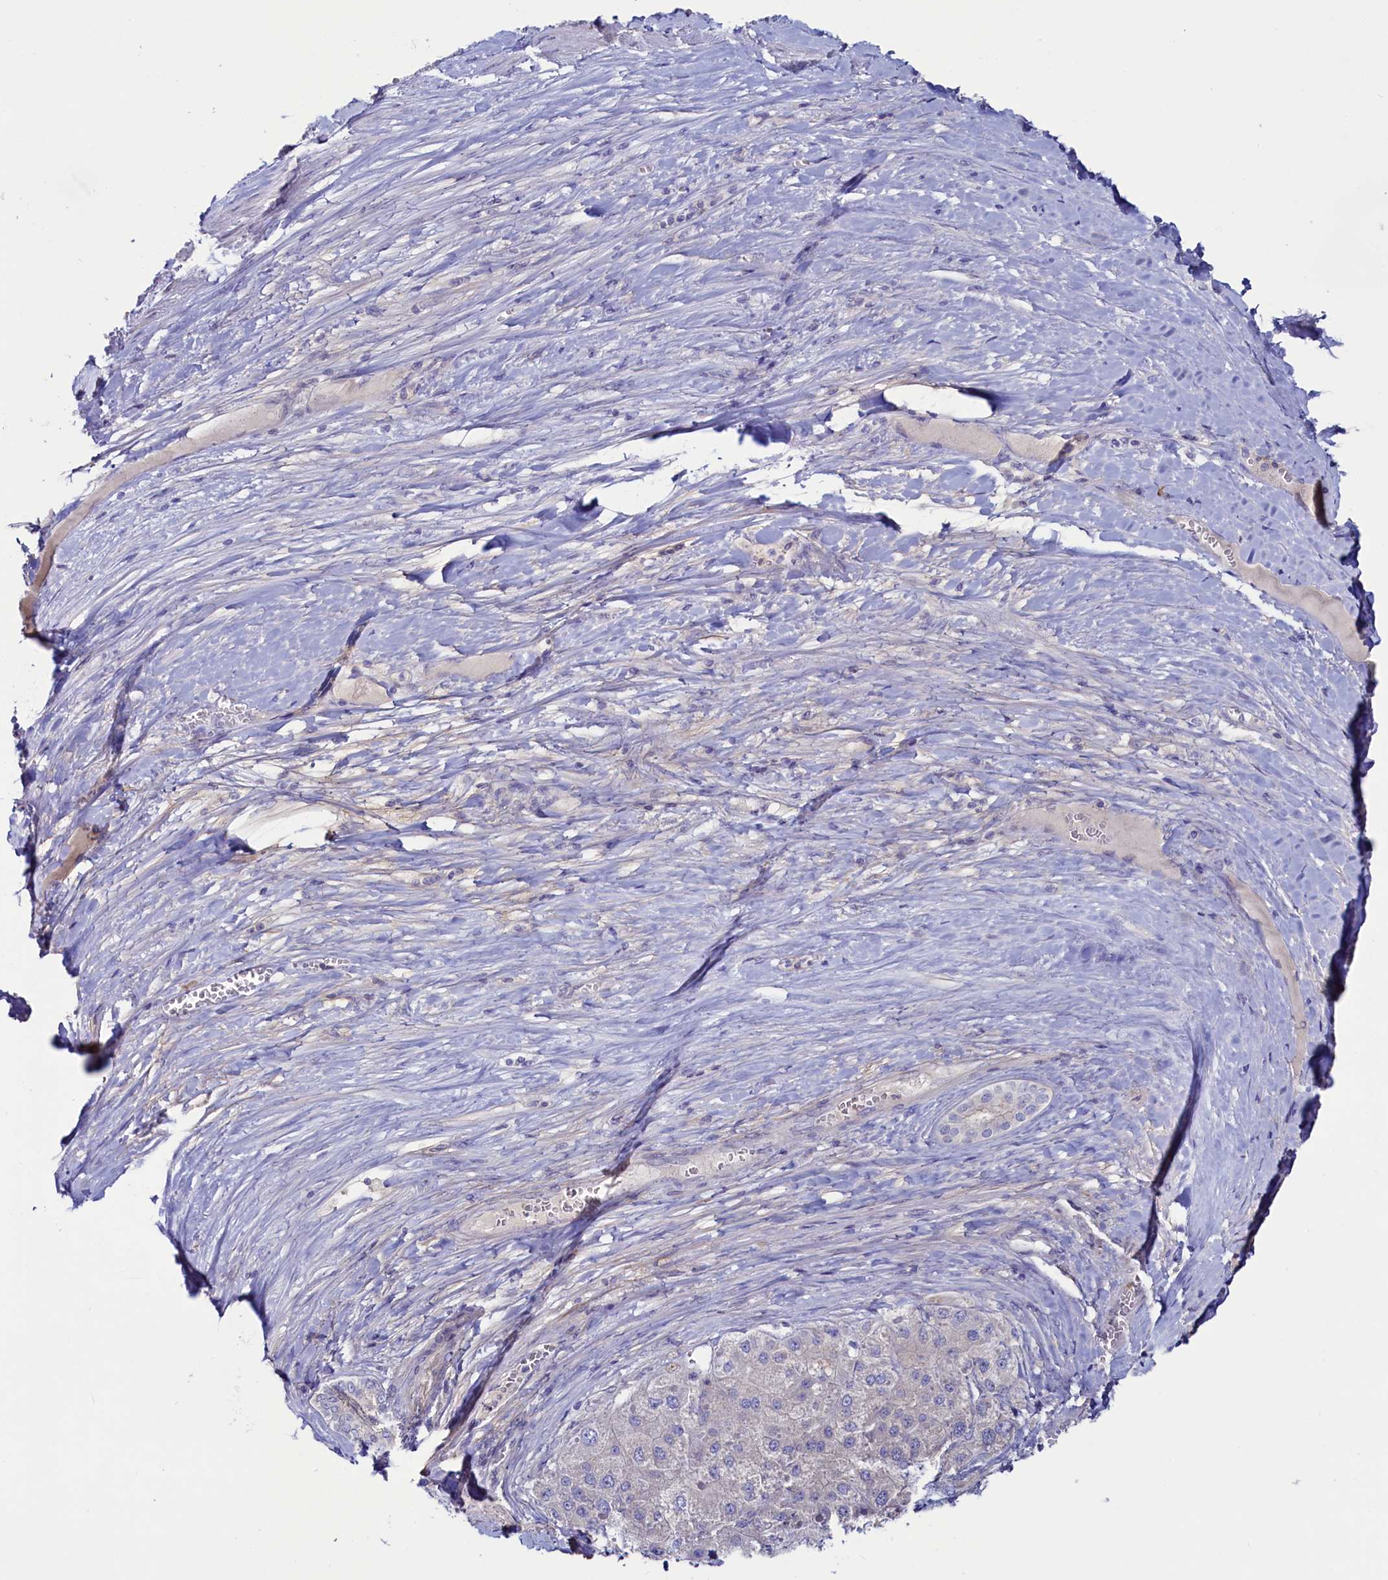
{"staining": {"intensity": "negative", "quantity": "none", "location": "none"}, "tissue": "liver cancer", "cell_type": "Tumor cells", "image_type": "cancer", "snomed": [{"axis": "morphology", "description": "Carcinoma, Hepatocellular, NOS"}, {"axis": "topography", "description": "Liver"}], "caption": "This is an IHC histopathology image of human liver cancer (hepatocellular carcinoma). There is no positivity in tumor cells.", "gene": "ASTE1", "patient": {"sex": "female", "age": 73}}